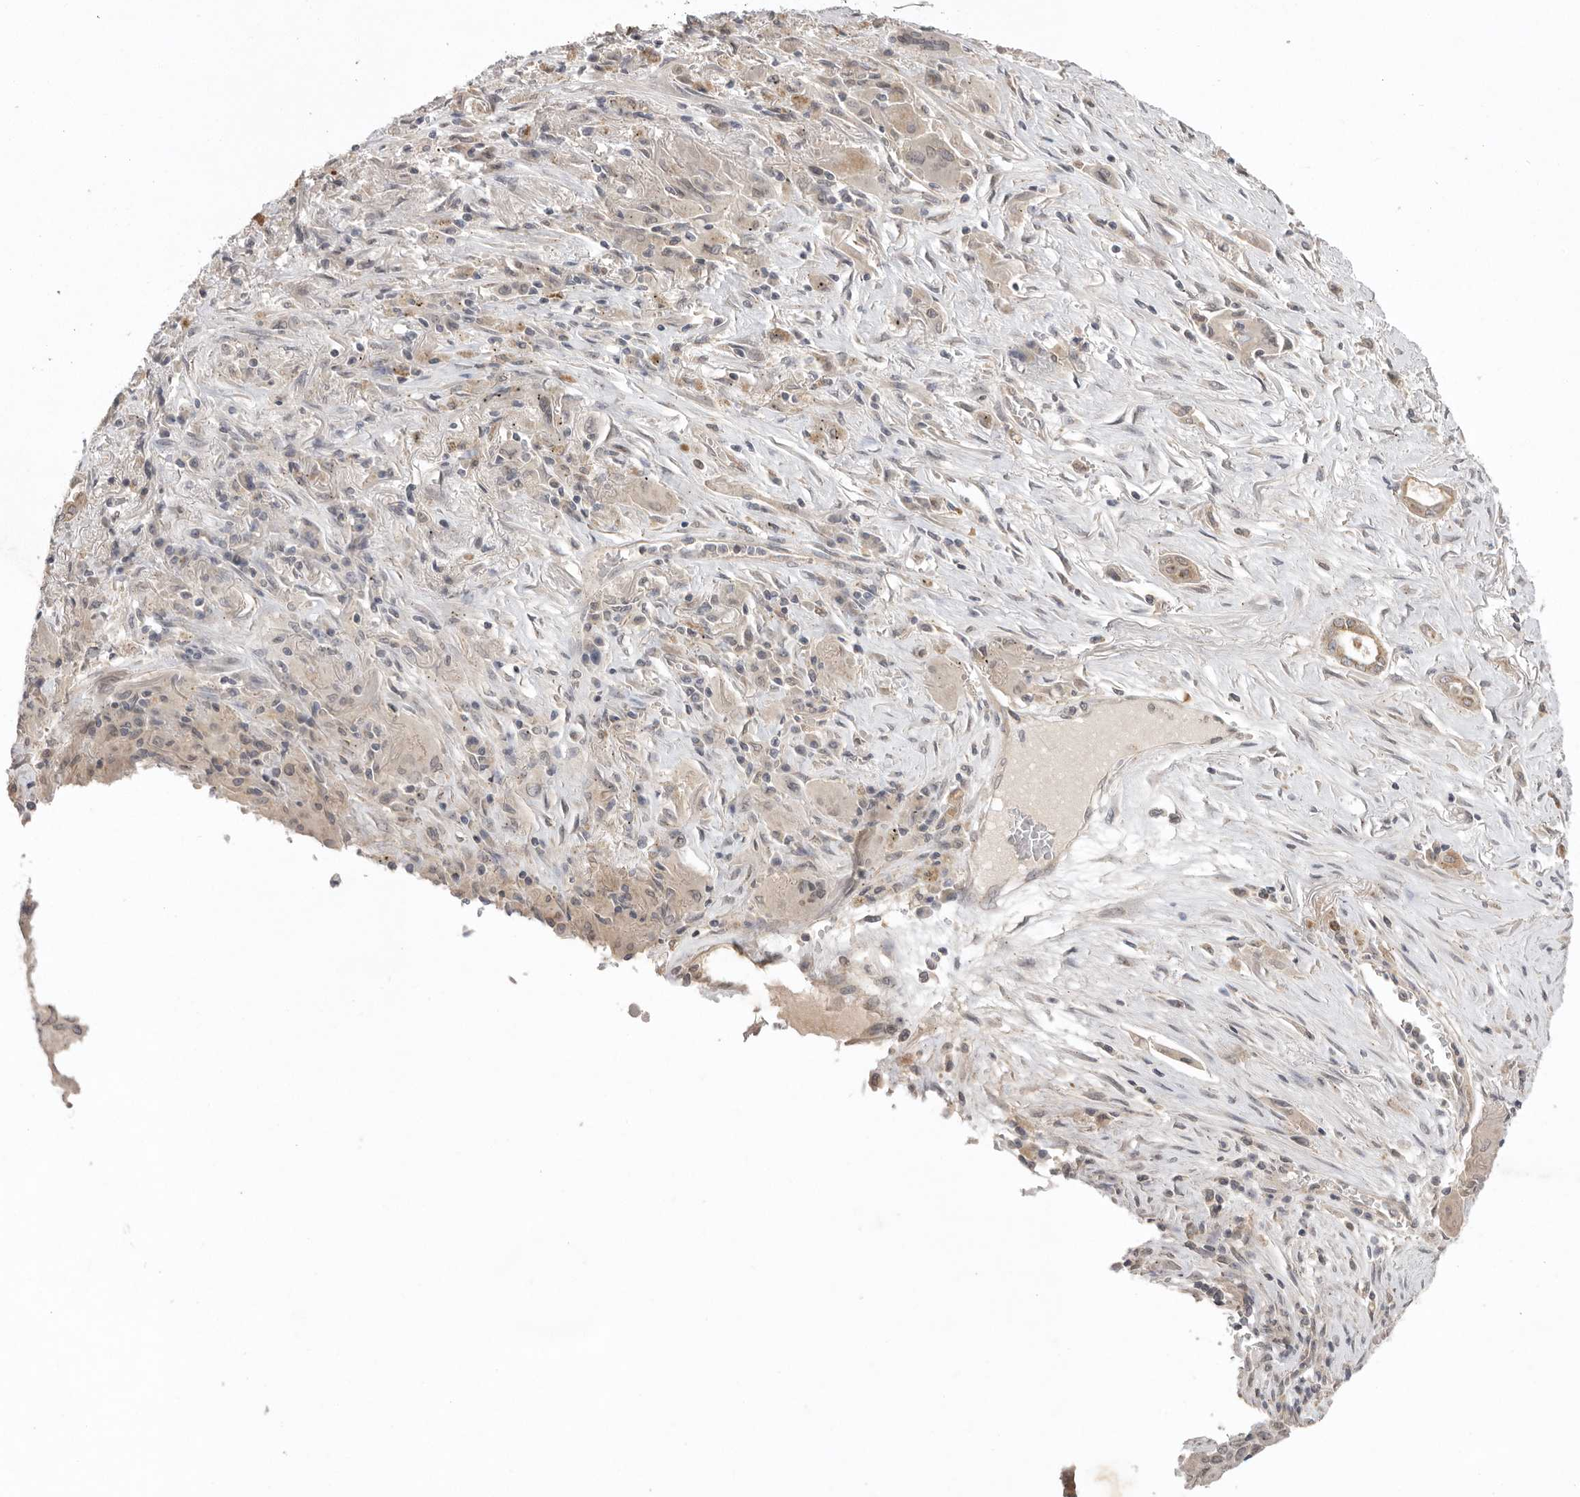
{"staining": {"intensity": "weak", "quantity": "25%-75%", "location": "cytoplasmic/membranous"}, "tissue": "lung cancer", "cell_type": "Tumor cells", "image_type": "cancer", "snomed": [{"axis": "morphology", "description": "Squamous cell carcinoma, NOS"}, {"axis": "topography", "description": "Lung"}], "caption": "Protein positivity by immunohistochemistry reveals weak cytoplasmic/membranous staining in about 25%-75% of tumor cells in squamous cell carcinoma (lung).", "gene": "TLR3", "patient": {"sex": "male", "age": 61}}